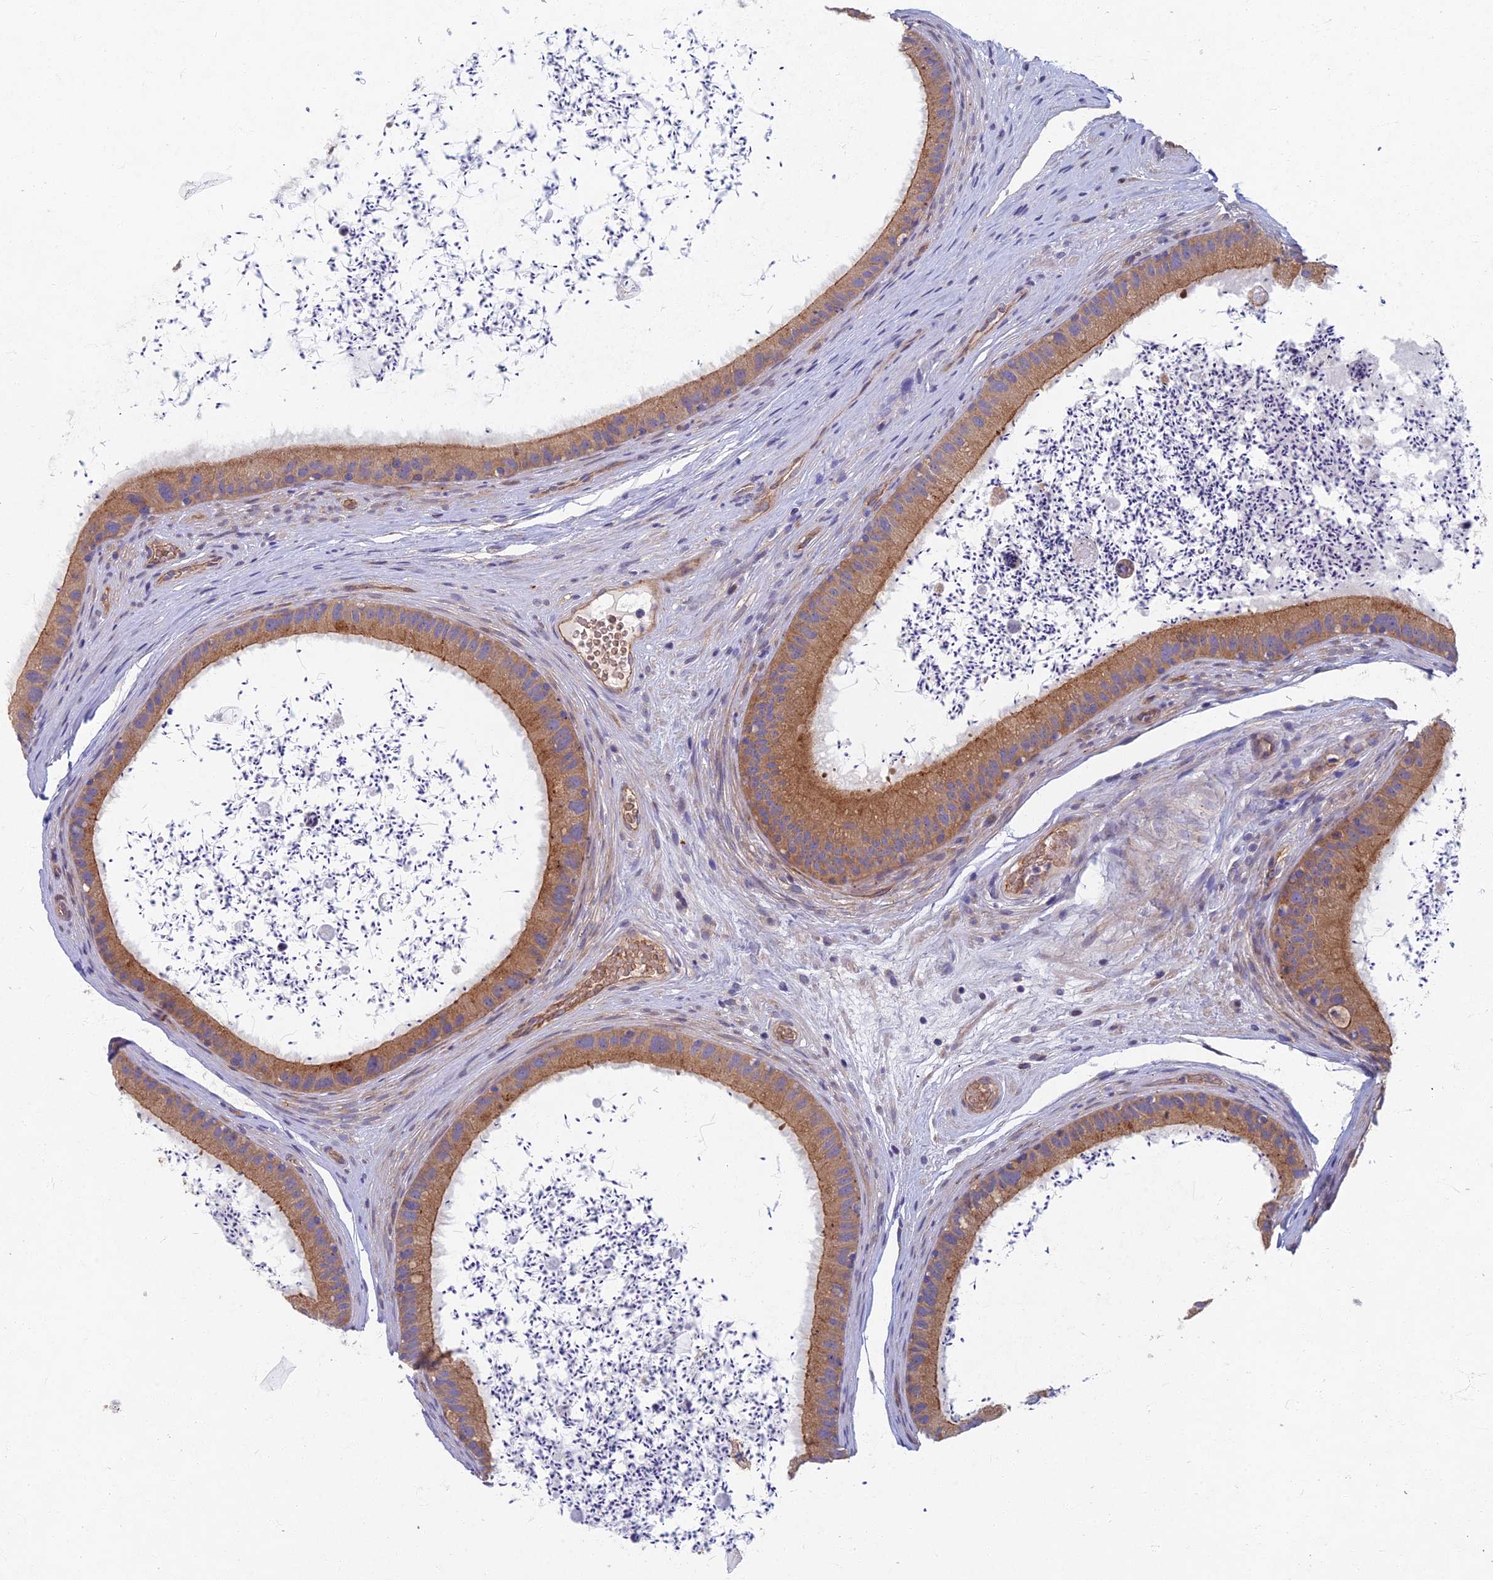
{"staining": {"intensity": "moderate", "quantity": "25%-75%", "location": "cytoplasmic/membranous"}, "tissue": "epididymis", "cell_type": "Glandular cells", "image_type": "normal", "snomed": [{"axis": "morphology", "description": "Normal tissue, NOS"}, {"axis": "topography", "description": "Epididymis, spermatic cord, NOS"}], "caption": "Immunohistochemistry (IHC) staining of benign epididymis, which shows medium levels of moderate cytoplasmic/membranous expression in approximately 25%-75% of glandular cells indicating moderate cytoplasmic/membranous protein positivity. The staining was performed using DAB (brown) for protein detection and nuclei were counterstained in hematoxylin (blue).", "gene": "RHBDL2", "patient": {"sex": "male", "age": 50}}